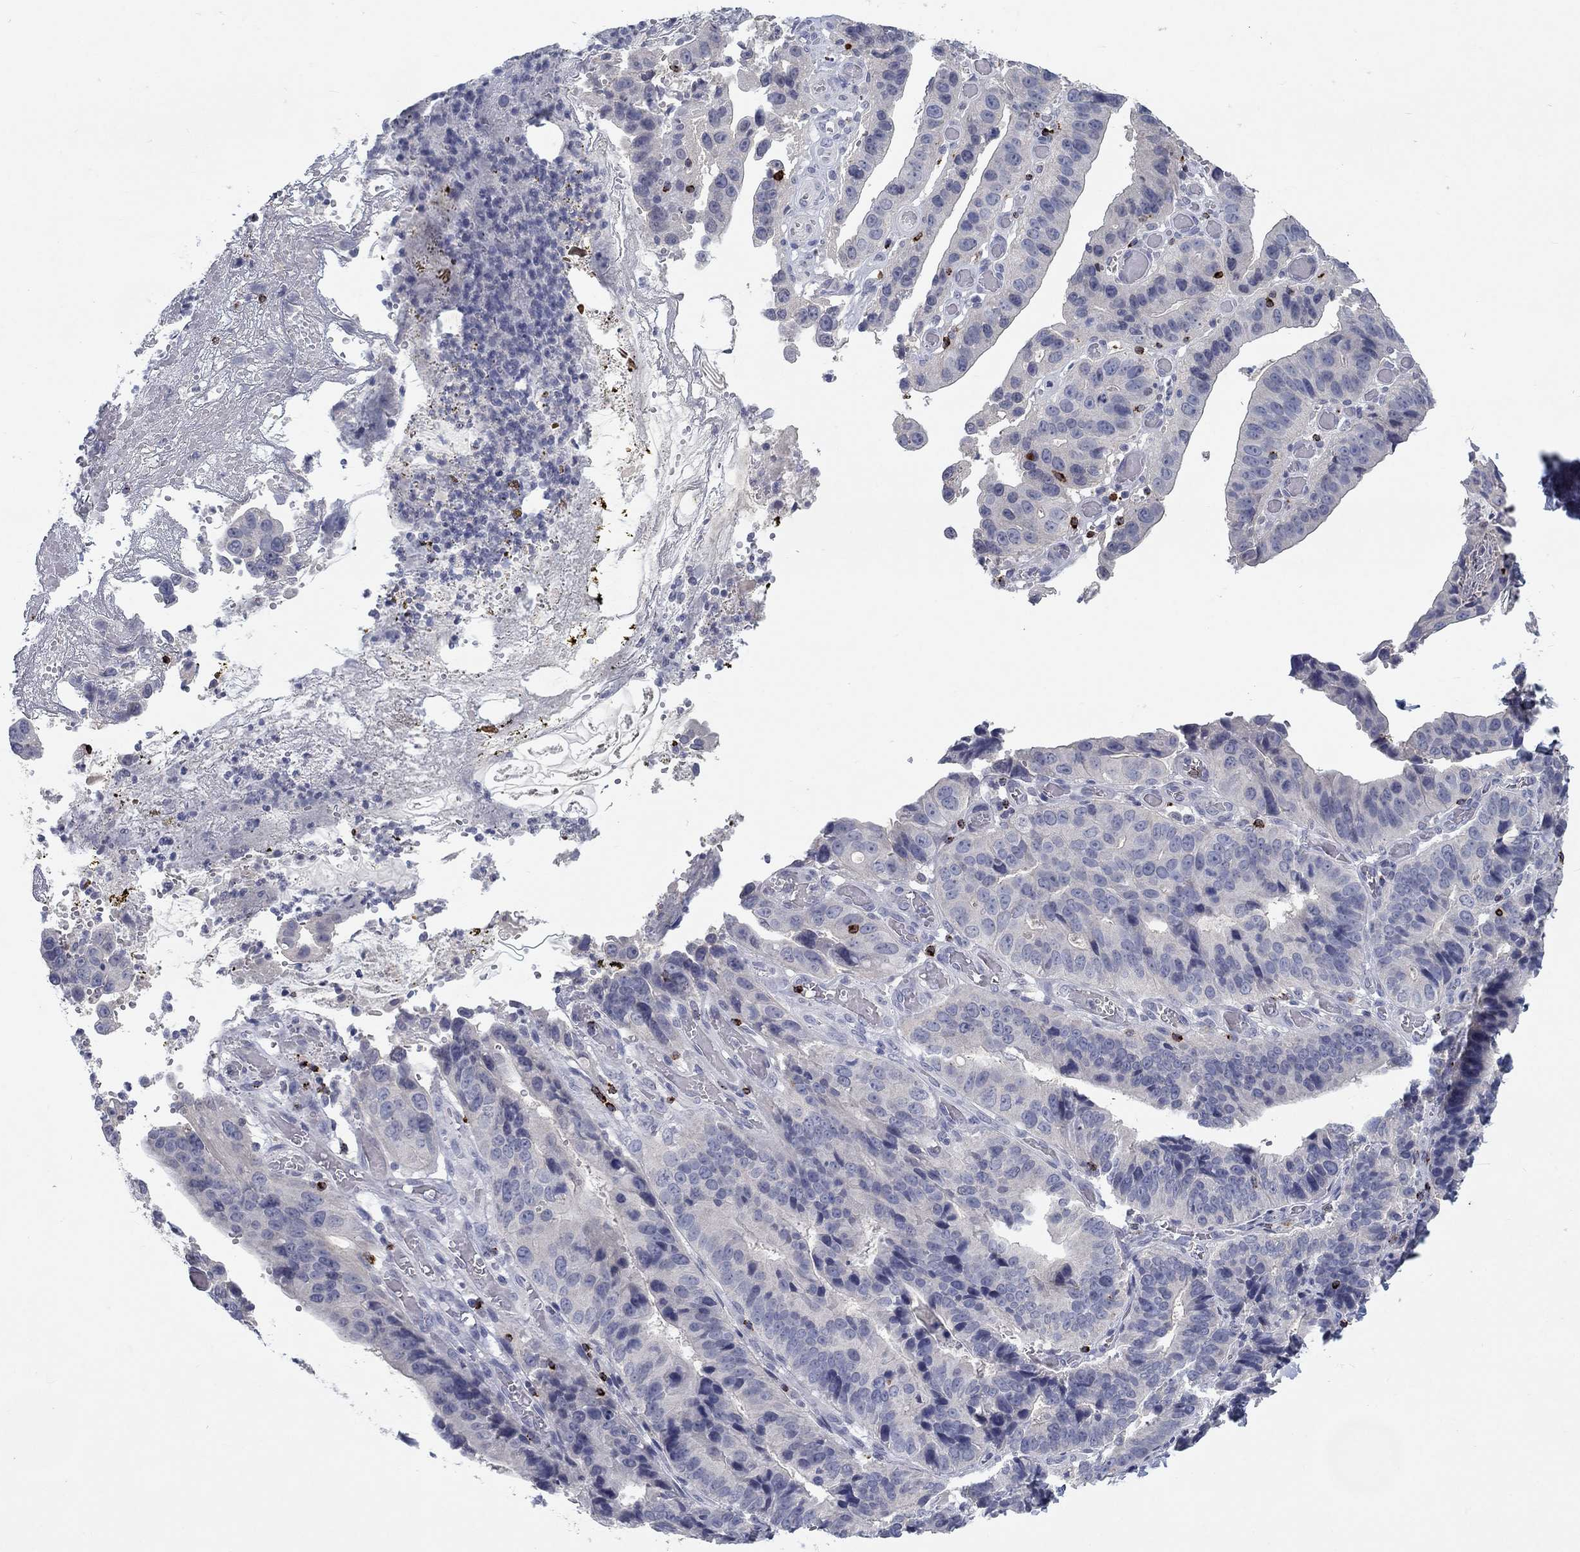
{"staining": {"intensity": "negative", "quantity": "none", "location": "none"}, "tissue": "stomach cancer", "cell_type": "Tumor cells", "image_type": "cancer", "snomed": [{"axis": "morphology", "description": "Adenocarcinoma, NOS"}, {"axis": "topography", "description": "Stomach"}], "caption": "This is an immunohistochemistry photomicrograph of stomach adenocarcinoma. There is no expression in tumor cells.", "gene": "GZMA", "patient": {"sex": "male", "age": 84}}